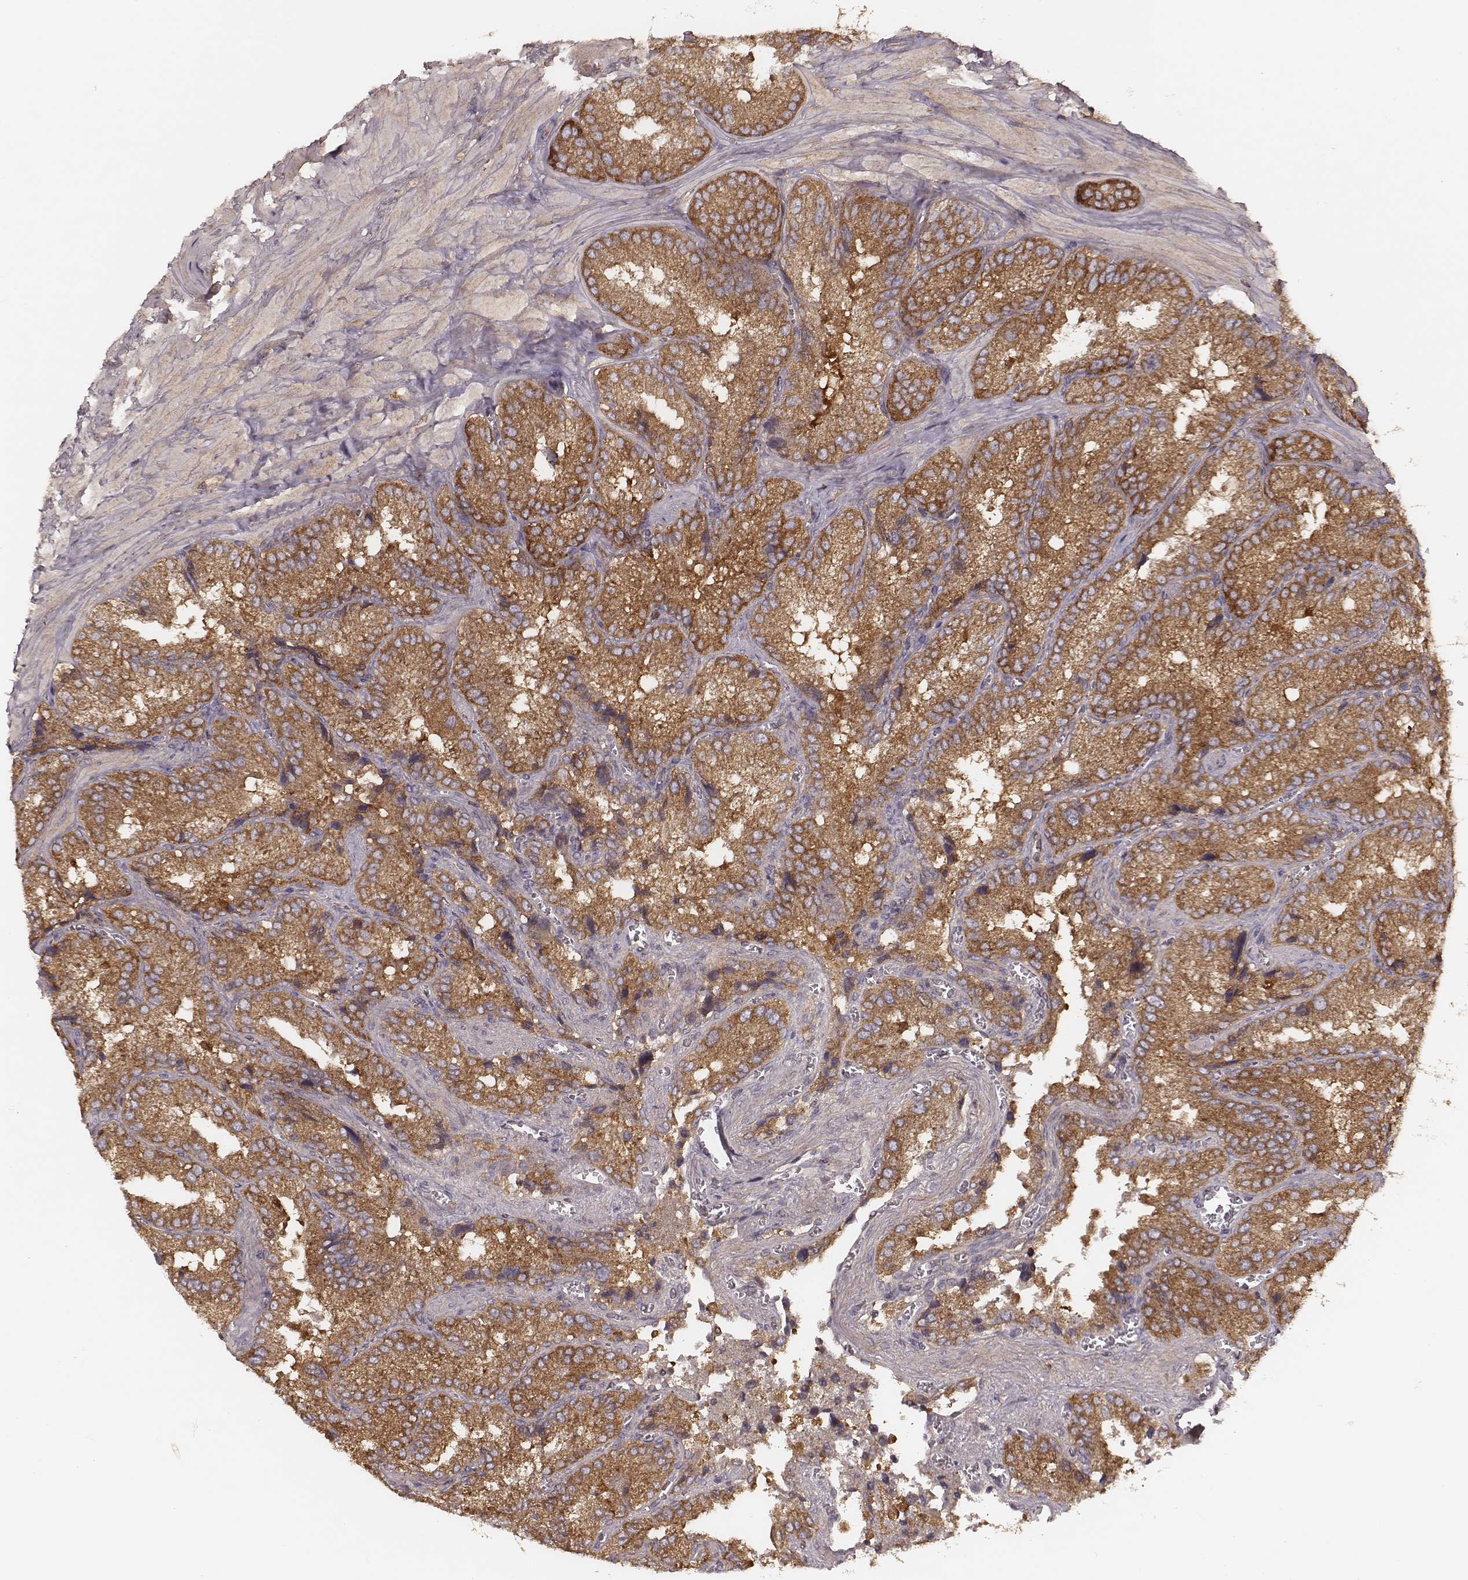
{"staining": {"intensity": "moderate", "quantity": ">75%", "location": "cytoplasmic/membranous"}, "tissue": "seminal vesicle", "cell_type": "Glandular cells", "image_type": "normal", "snomed": [{"axis": "morphology", "description": "Normal tissue, NOS"}, {"axis": "topography", "description": "Seminal veicle"}], "caption": "Brown immunohistochemical staining in unremarkable human seminal vesicle exhibits moderate cytoplasmic/membranous staining in about >75% of glandular cells. (DAB (3,3'-diaminobenzidine) IHC with brightfield microscopy, high magnification).", "gene": "CARS1", "patient": {"sex": "male", "age": 37}}